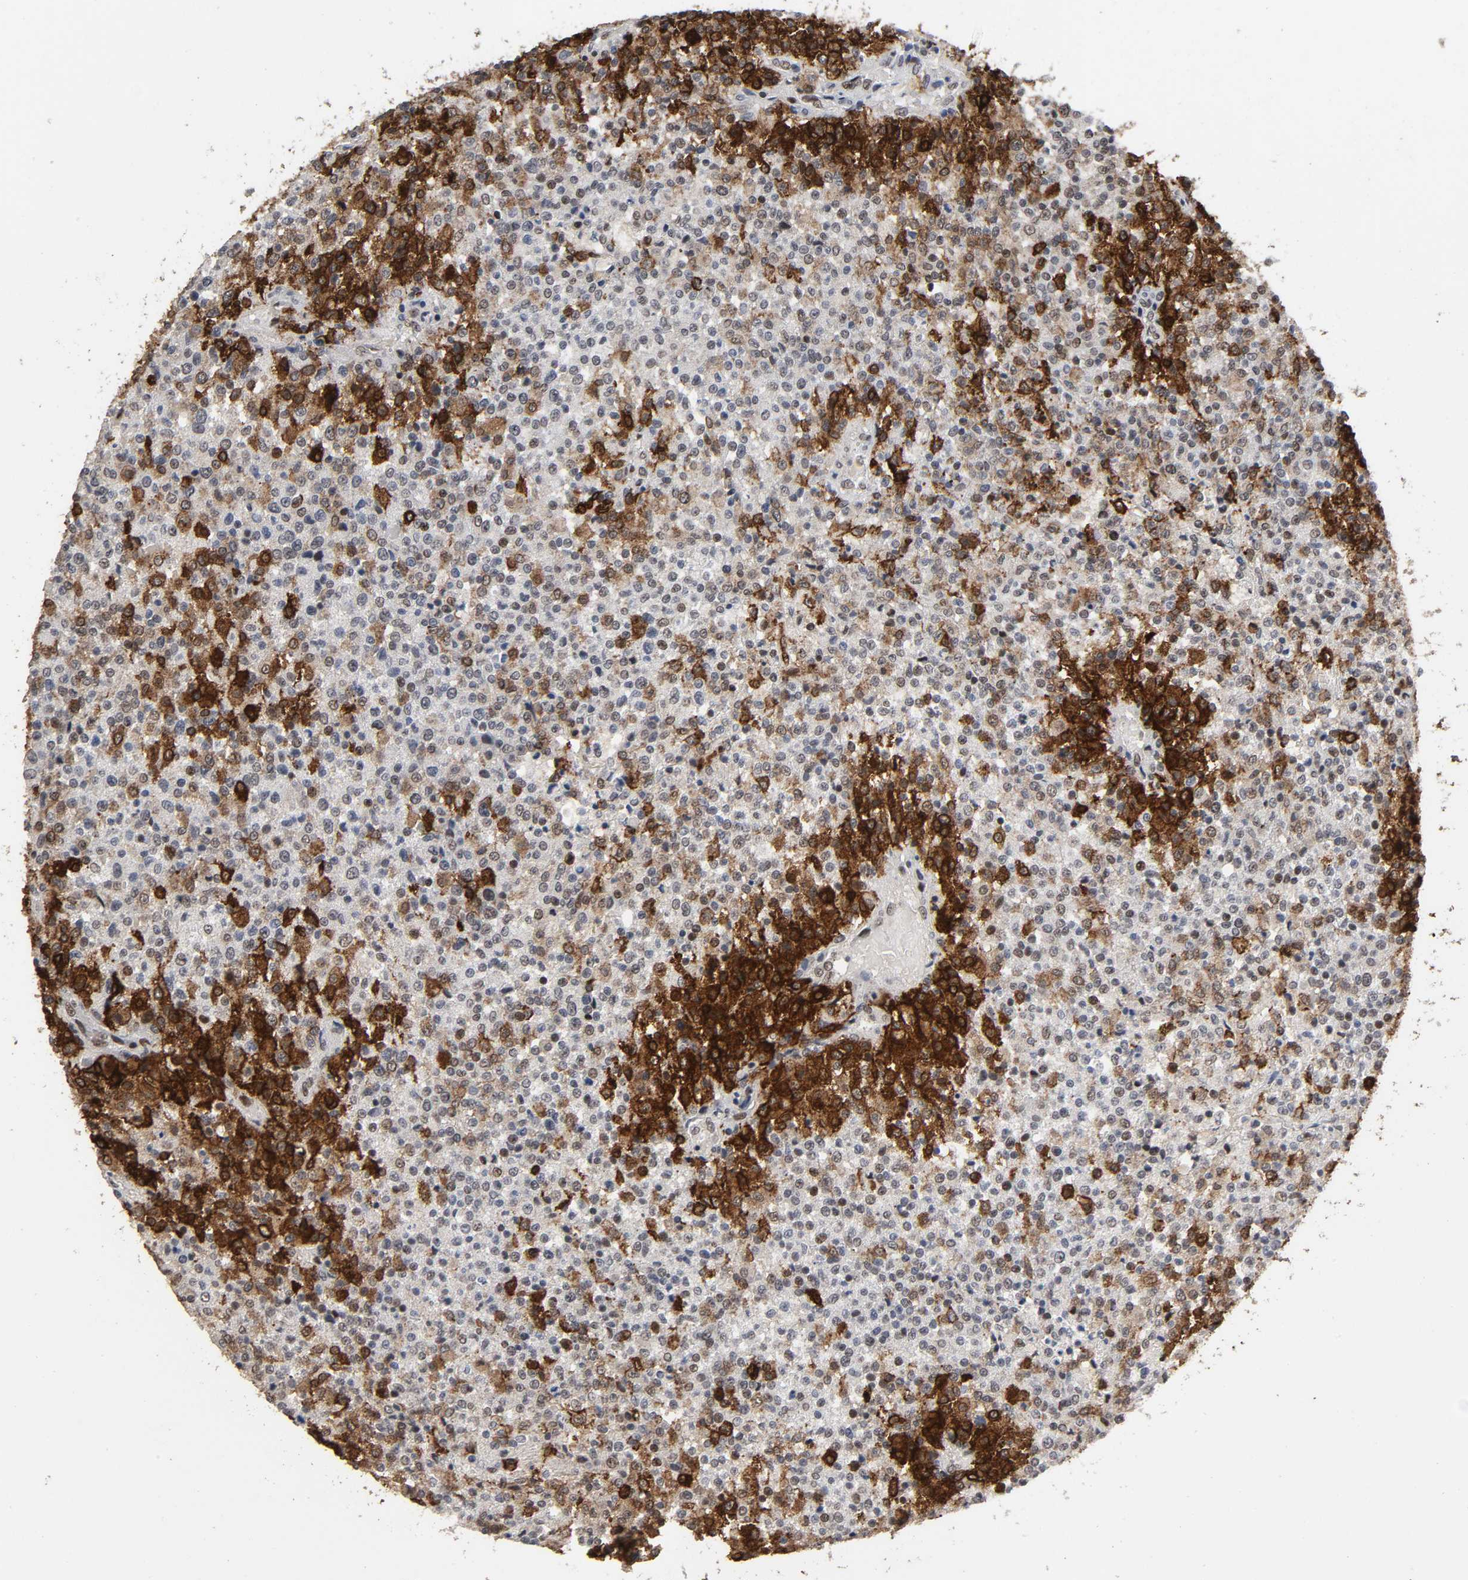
{"staining": {"intensity": "strong", "quantity": "25%-75%", "location": "cytoplasmic/membranous,nuclear"}, "tissue": "testis cancer", "cell_type": "Tumor cells", "image_type": "cancer", "snomed": [{"axis": "morphology", "description": "Seminoma, NOS"}, {"axis": "topography", "description": "Testis"}], "caption": "Immunohistochemical staining of human testis cancer exhibits high levels of strong cytoplasmic/membranous and nuclear staining in approximately 25%-75% of tumor cells. (DAB = brown stain, brightfield microscopy at high magnification).", "gene": "AHNAK2", "patient": {"sex": "male", "age": 59}}